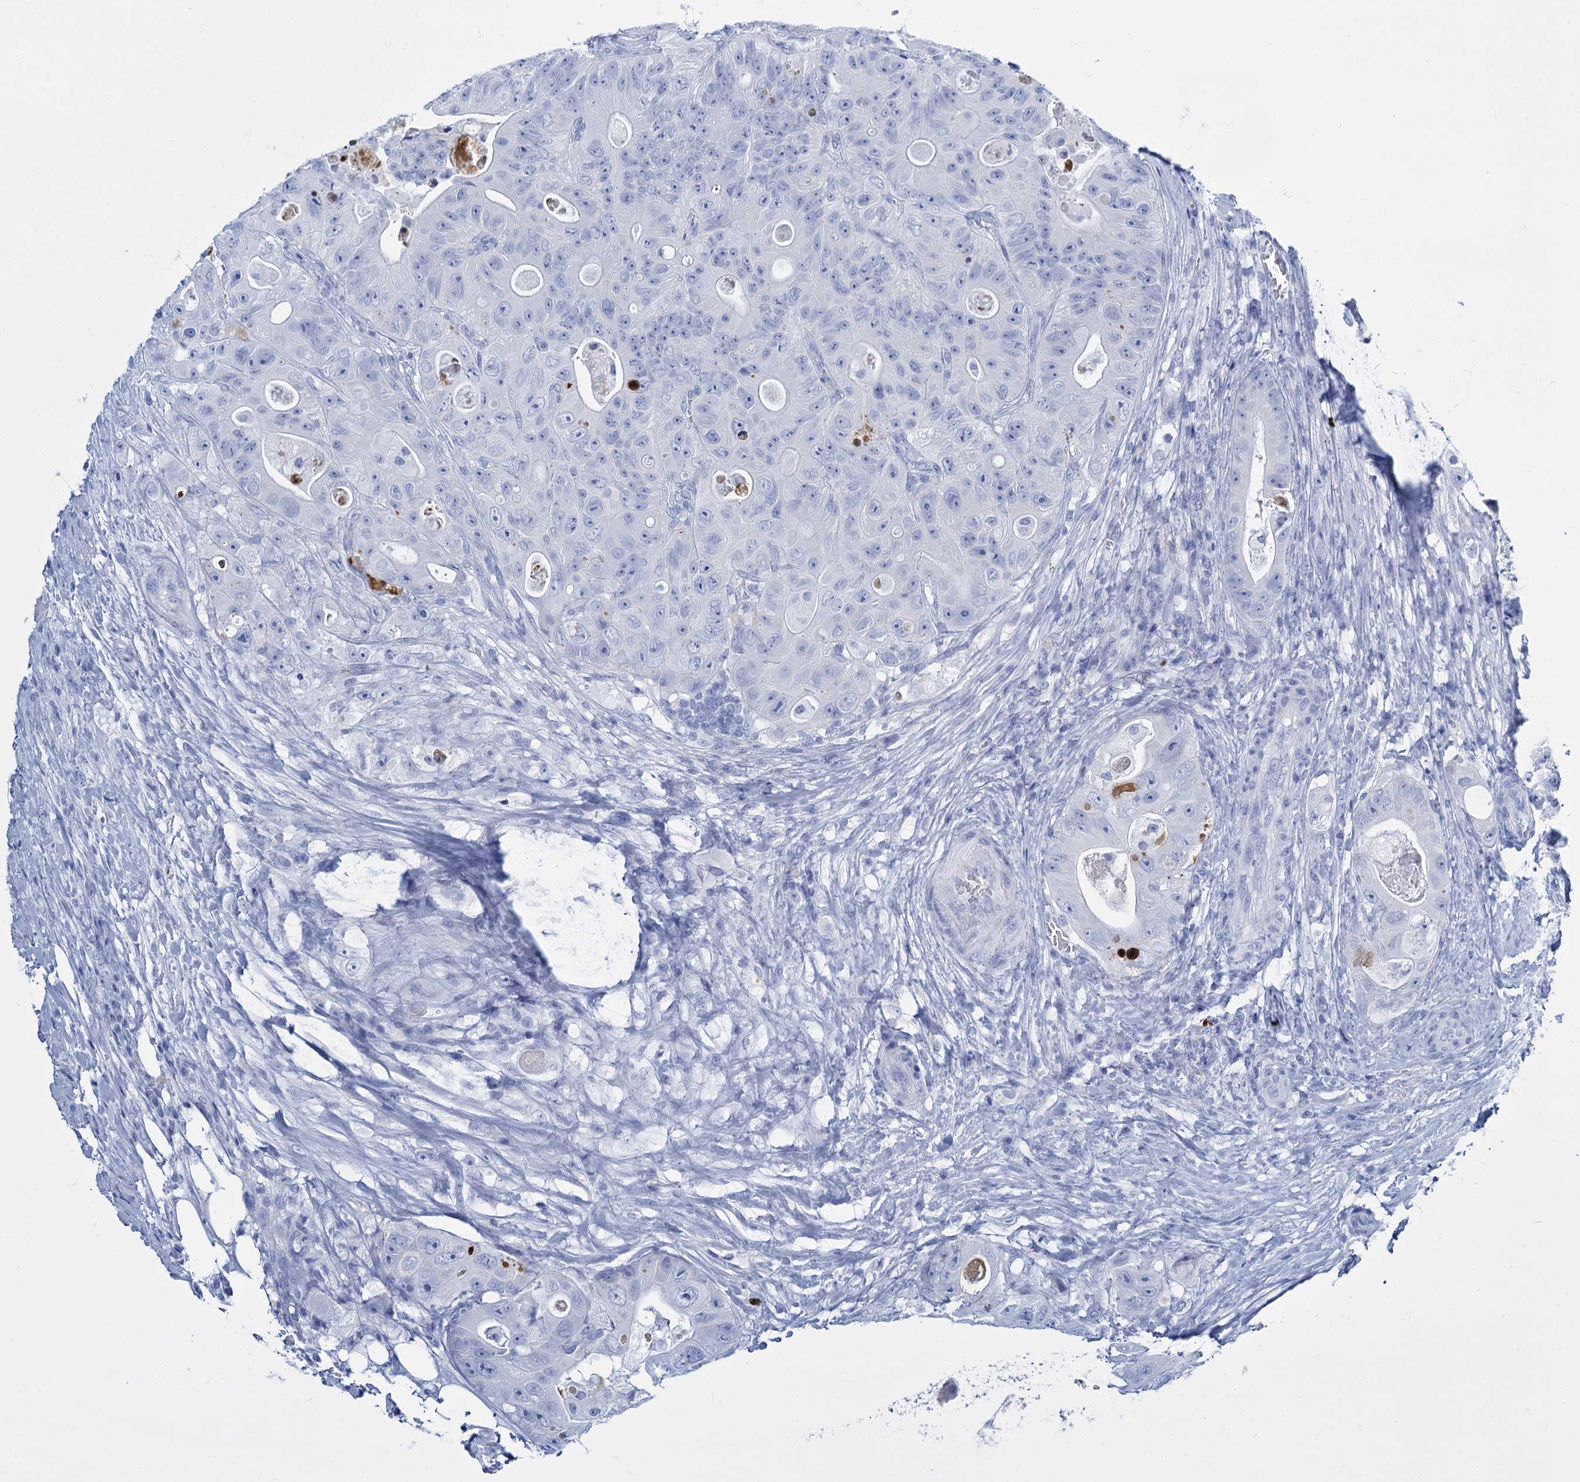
{"staining": {"intensity": "negative", "quantity": "none", "location": "none"}, "tissue": "colorectal cancer", "cell_type": "Tumor cells", "image_type": "cancer", "snomed": [{"axis": "morphology", "description": "Adenocarcinoma, NOS"}, {"axis": "topography", "description": "Colon"}], "caption": "A histopathology image of colorectal cancer stained for a protein shows no brown staining in tumor cells. The staining was performed using DAB (3,3'-diaminobenzidine) to visualize the protein expression in brown, while the nuclei were stained in blue with hematoxylin (Magnification: 20x).", "gene": "TRIM77", "patient": {"sex": "female", "age": 46}}